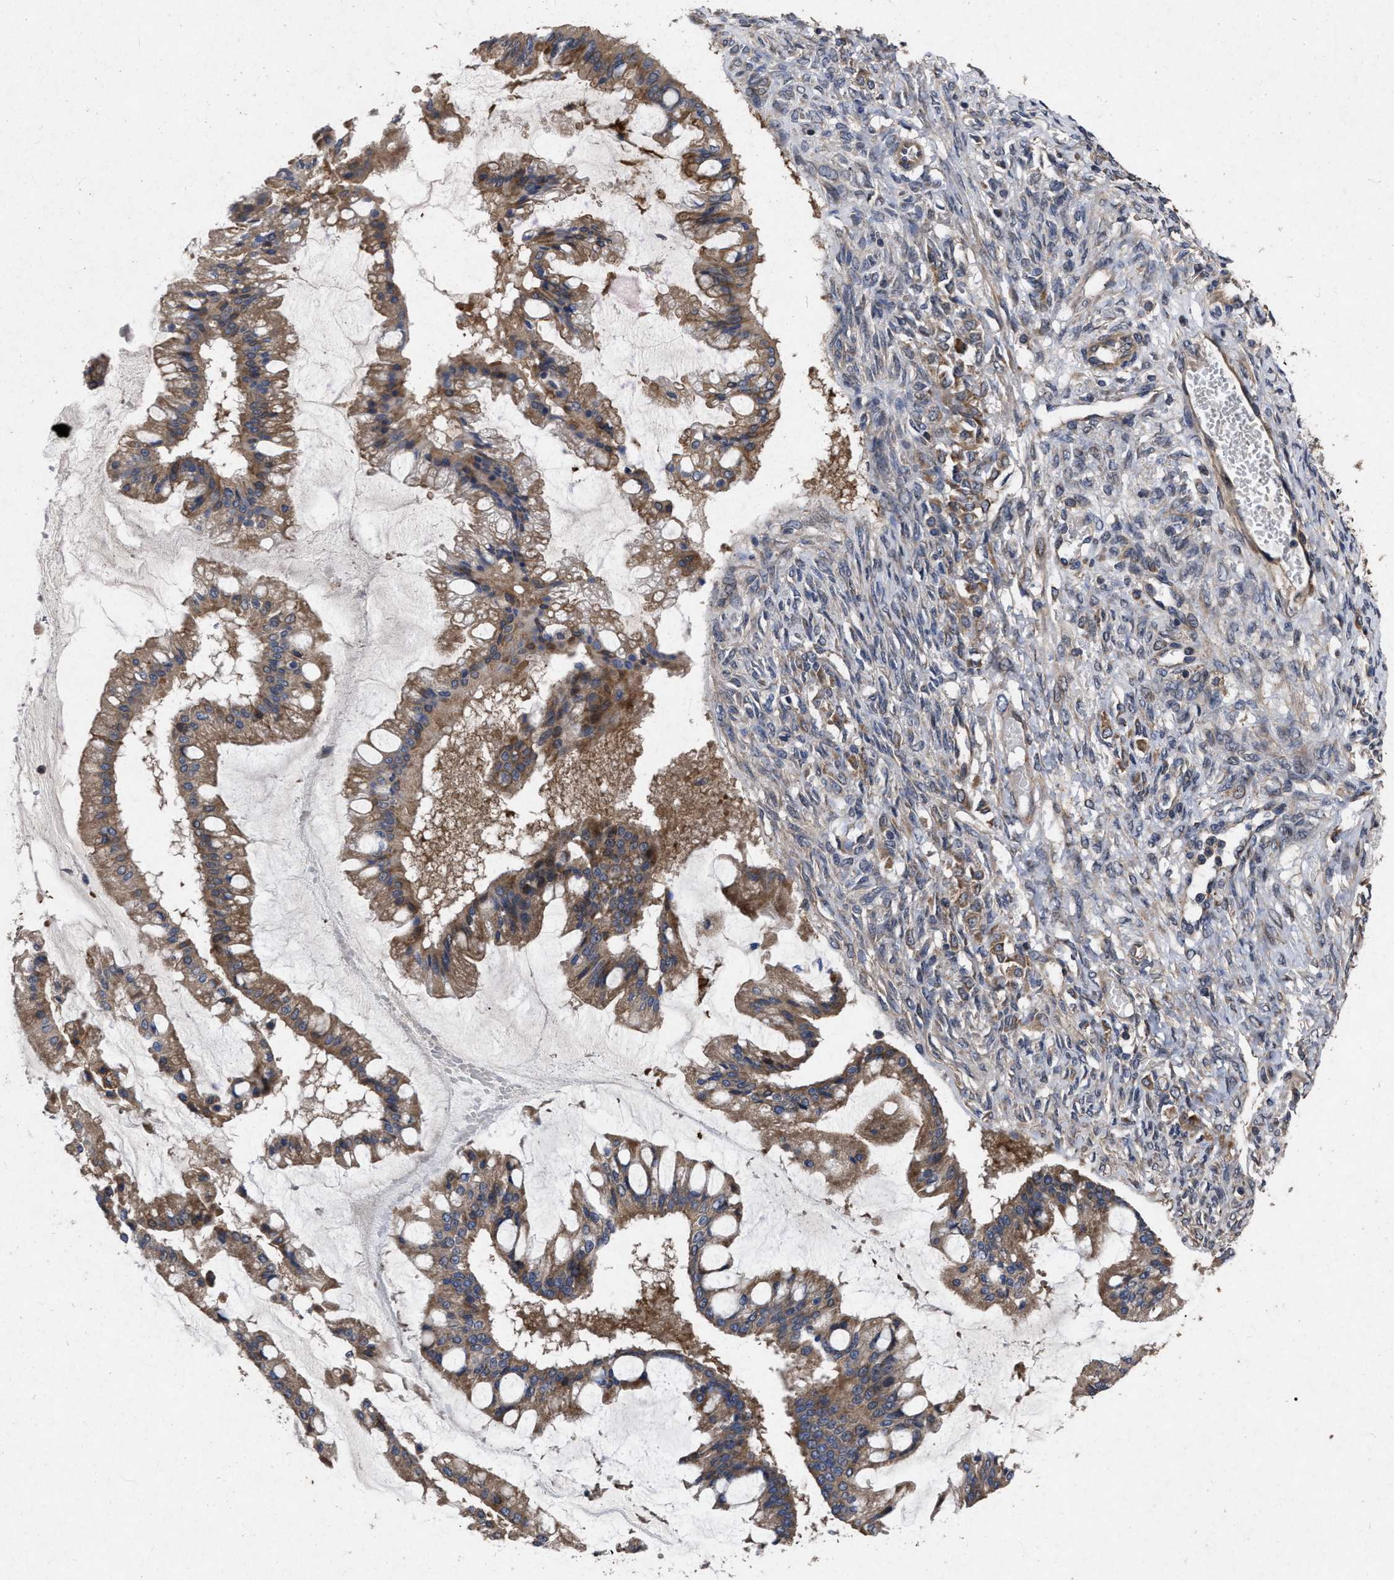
{"staining": {"intensity": "moderate", "quantity": ">75%", "location": "cytoplasmic/membranous"}, "tissue": "ovarian cancer", "cell_type": "Tumor cells", "image_type": "cancer", "snomed": [{"axis": "morphology", "description": "Cystadenocarcinoma, mucinous, NOS"}, {"axis": "topography", "description": "Ovary"}], "caption": "The immunohistochemical stain labels moderate cytoplasmic/membranous positivity in tumor cells of ovarian cancer (mucinous cystadenocarcinoma) tissue.", "gene": "CDKN2C", "patient": {"sex": "female", "age": 73}}